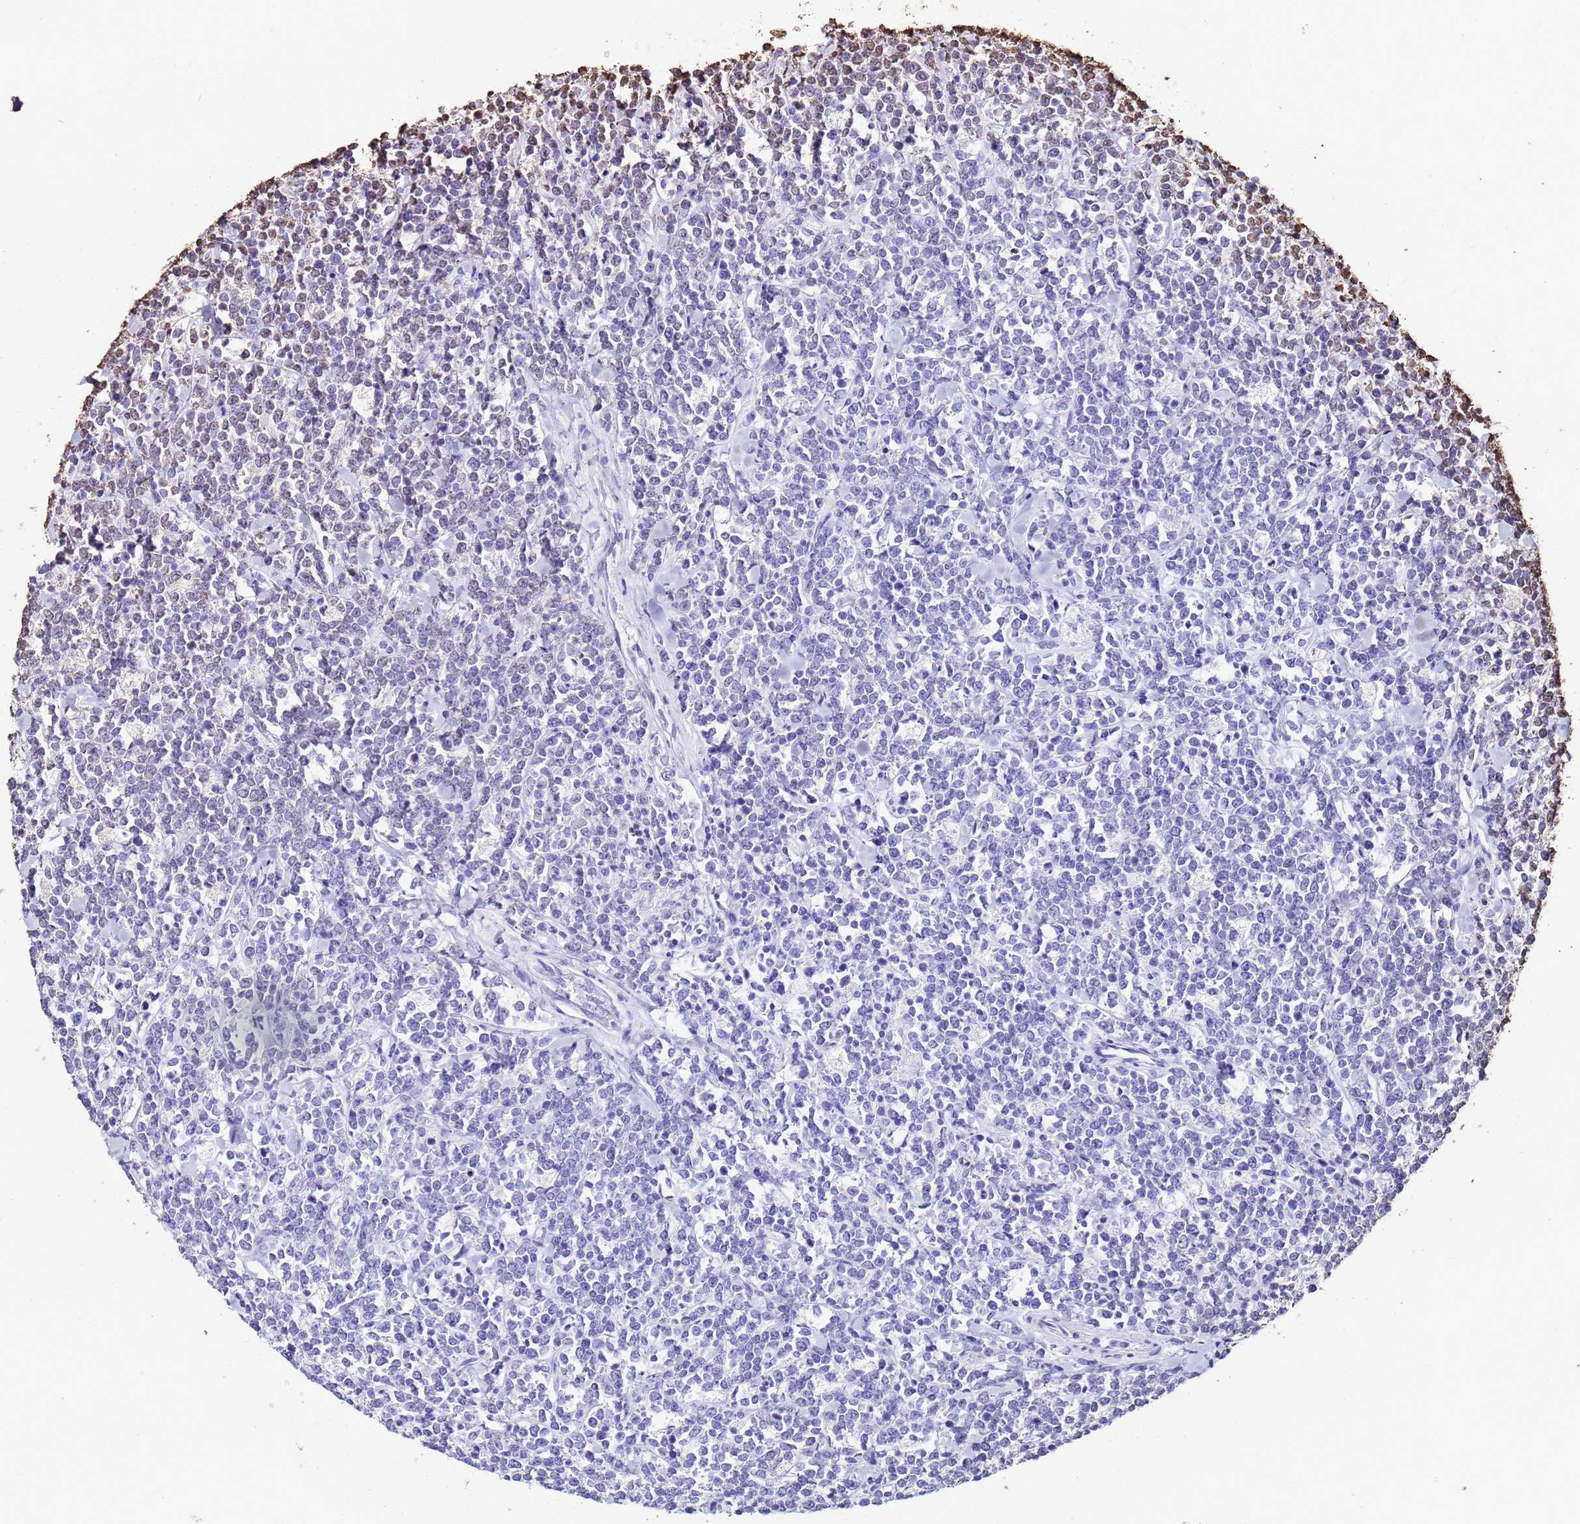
{"staining": {"intensity": "weak", "quantity": "<25%", "location": "nuclear"}, "tissue": "lymphoma", "cell_type": "Tumor cells", "image_type": "cancer", "snomed": [{"axis": "morphology", "description": "Malignant lymphoma, non-Hodgkin's type, High grade"}, {"axis": "topography", "description": "Small intestine"}], "caption": "An immunohistochemistry (IHC) photomicrograph of lymphoma is shown. There is no staining in tumor cells of lymphoma.", "gene": "TRIP6", "patient": {"sex": "male", "age": 8}}